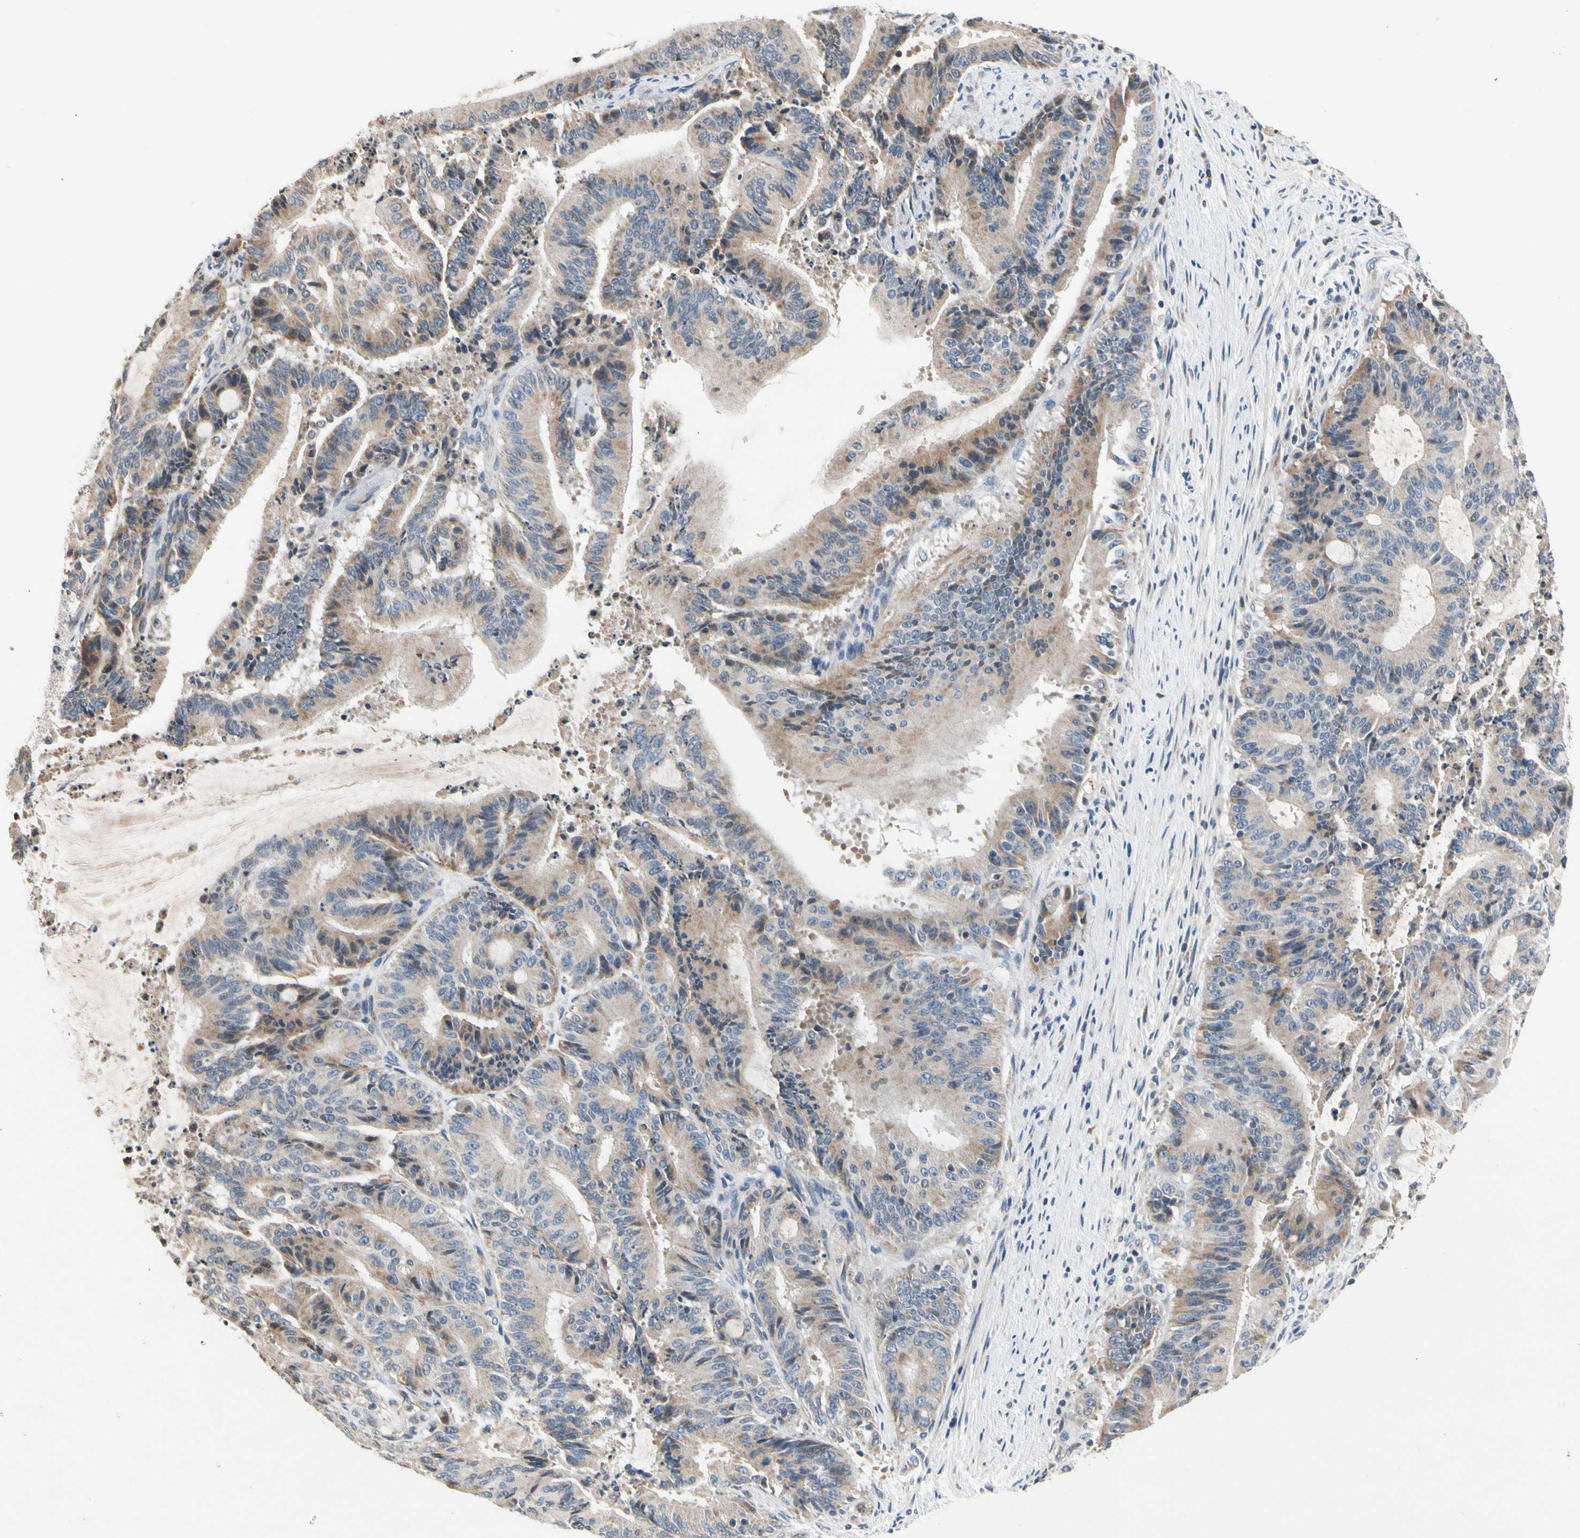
{"staining": {"intensity": "weak", "quantity": ">75%", "location": "cytoplasmic/membranous"}, "tissue": "liver cancer", "cell_type": "Tumor cells", "image_type": "cancer", "snomed": [{"axis": "morphology", "description": "Cholangiocarcinoma"}, {"axis": "topography", "description": "Liver"}], "caption": "Liver cholangiocarcinoma was stained to show a protein in brown. There is low levels of weak cytoplasmic/membranous positivity in approximately >75% of tumor cells.", "gene": "SOX30", "patient": {"sex": "female", "age": 73}}